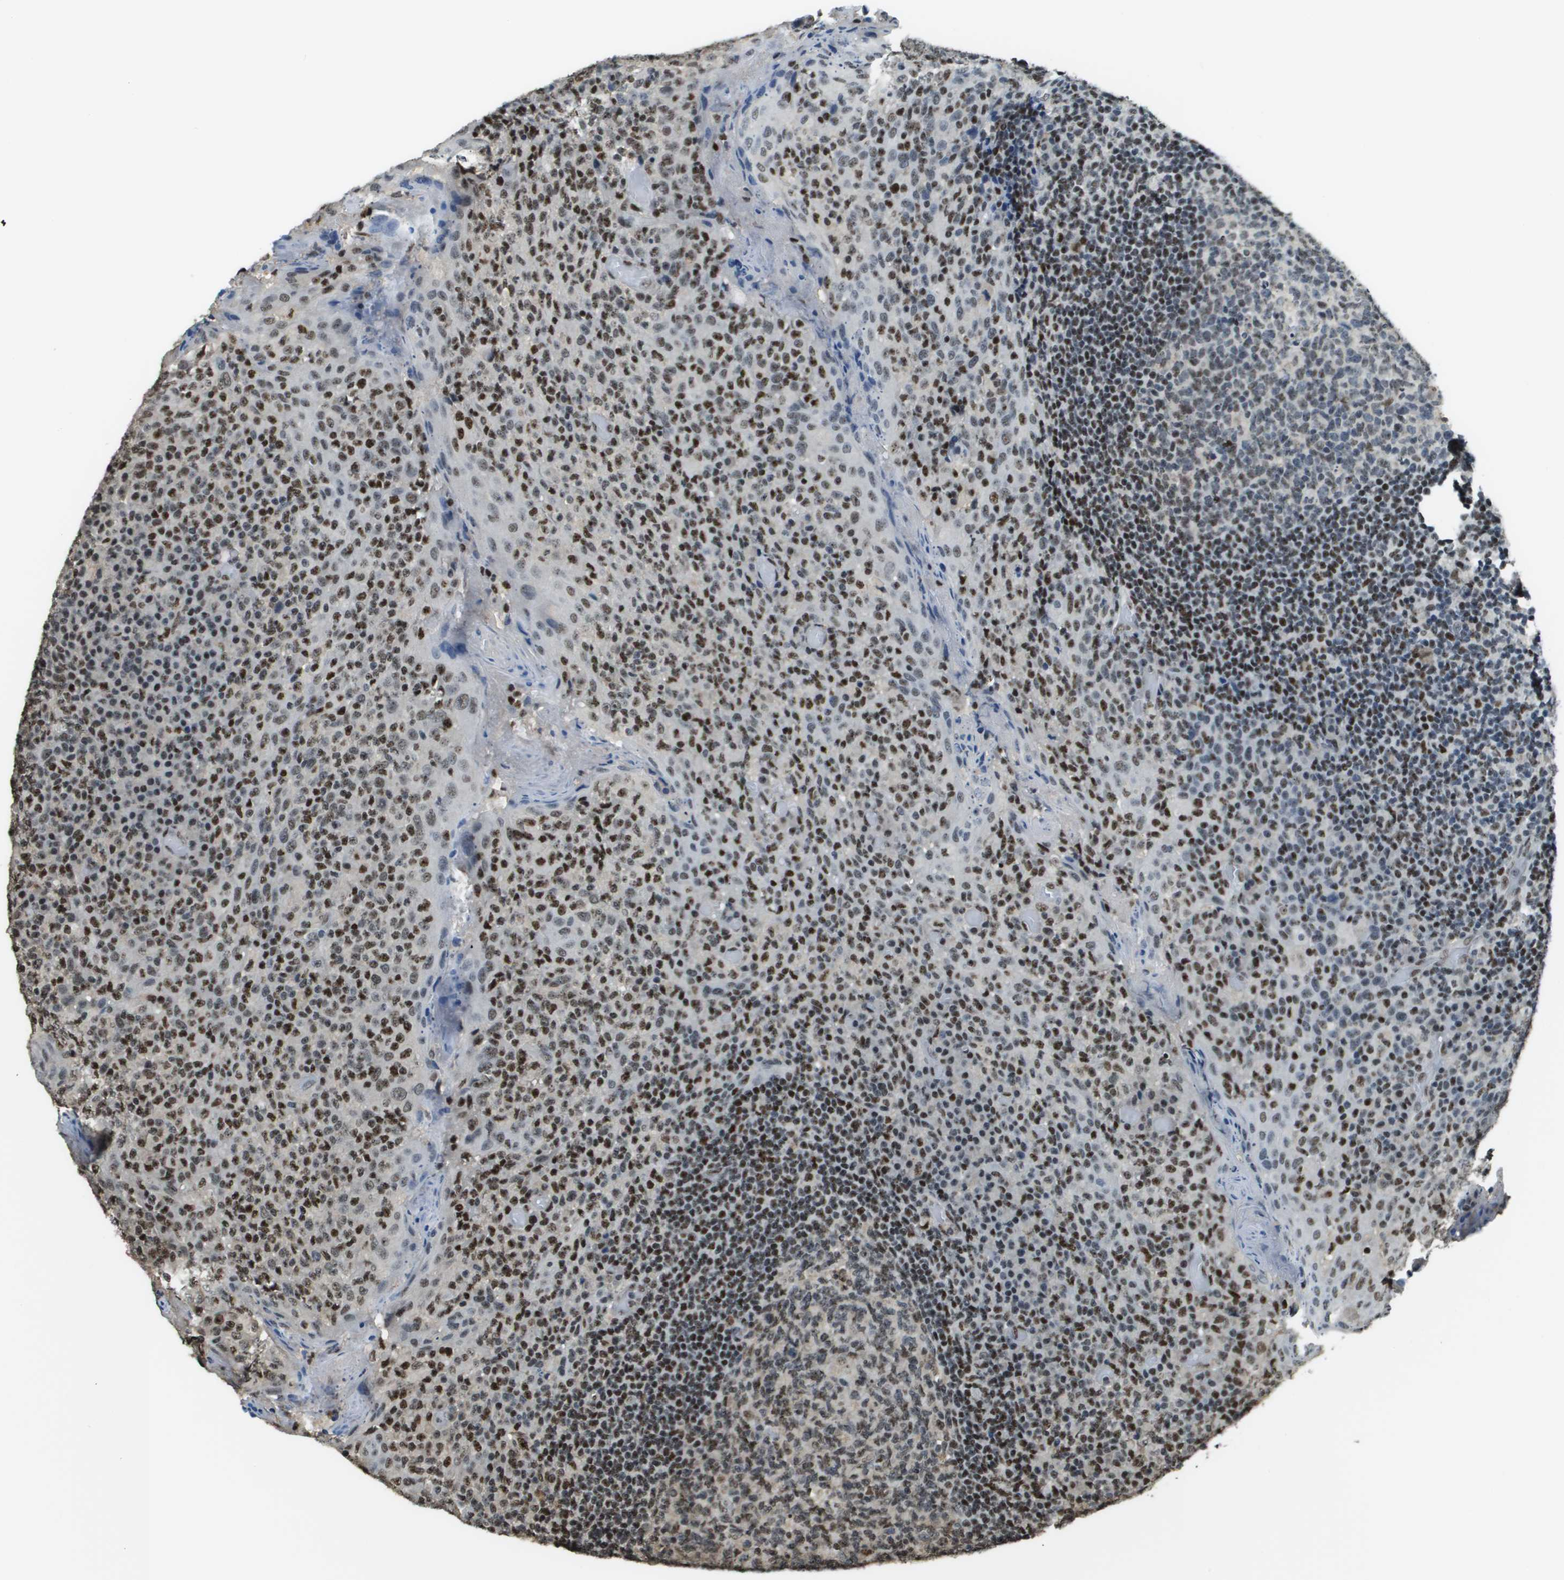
{"staining": {"intensity": "moderate", "quantity": ">75%", "location": "nuclear"}, "tissue": "tonsil", "cell_type": "Germinal center cells", "image_type": "normal", "snomed": [{"axis": "morphology", "description": "Normal tissue, NOS"}, {"axis": "topography", "description": "Tonsil"}], "caption": "Immunohistochemical staining of unremarkable human tonsil reveals >75% levels of moderate nuclear protein positivity in approximately >75% of germinal center cells.", "gene": "SP100", "patient": {"sex": "female", "age": 19}}